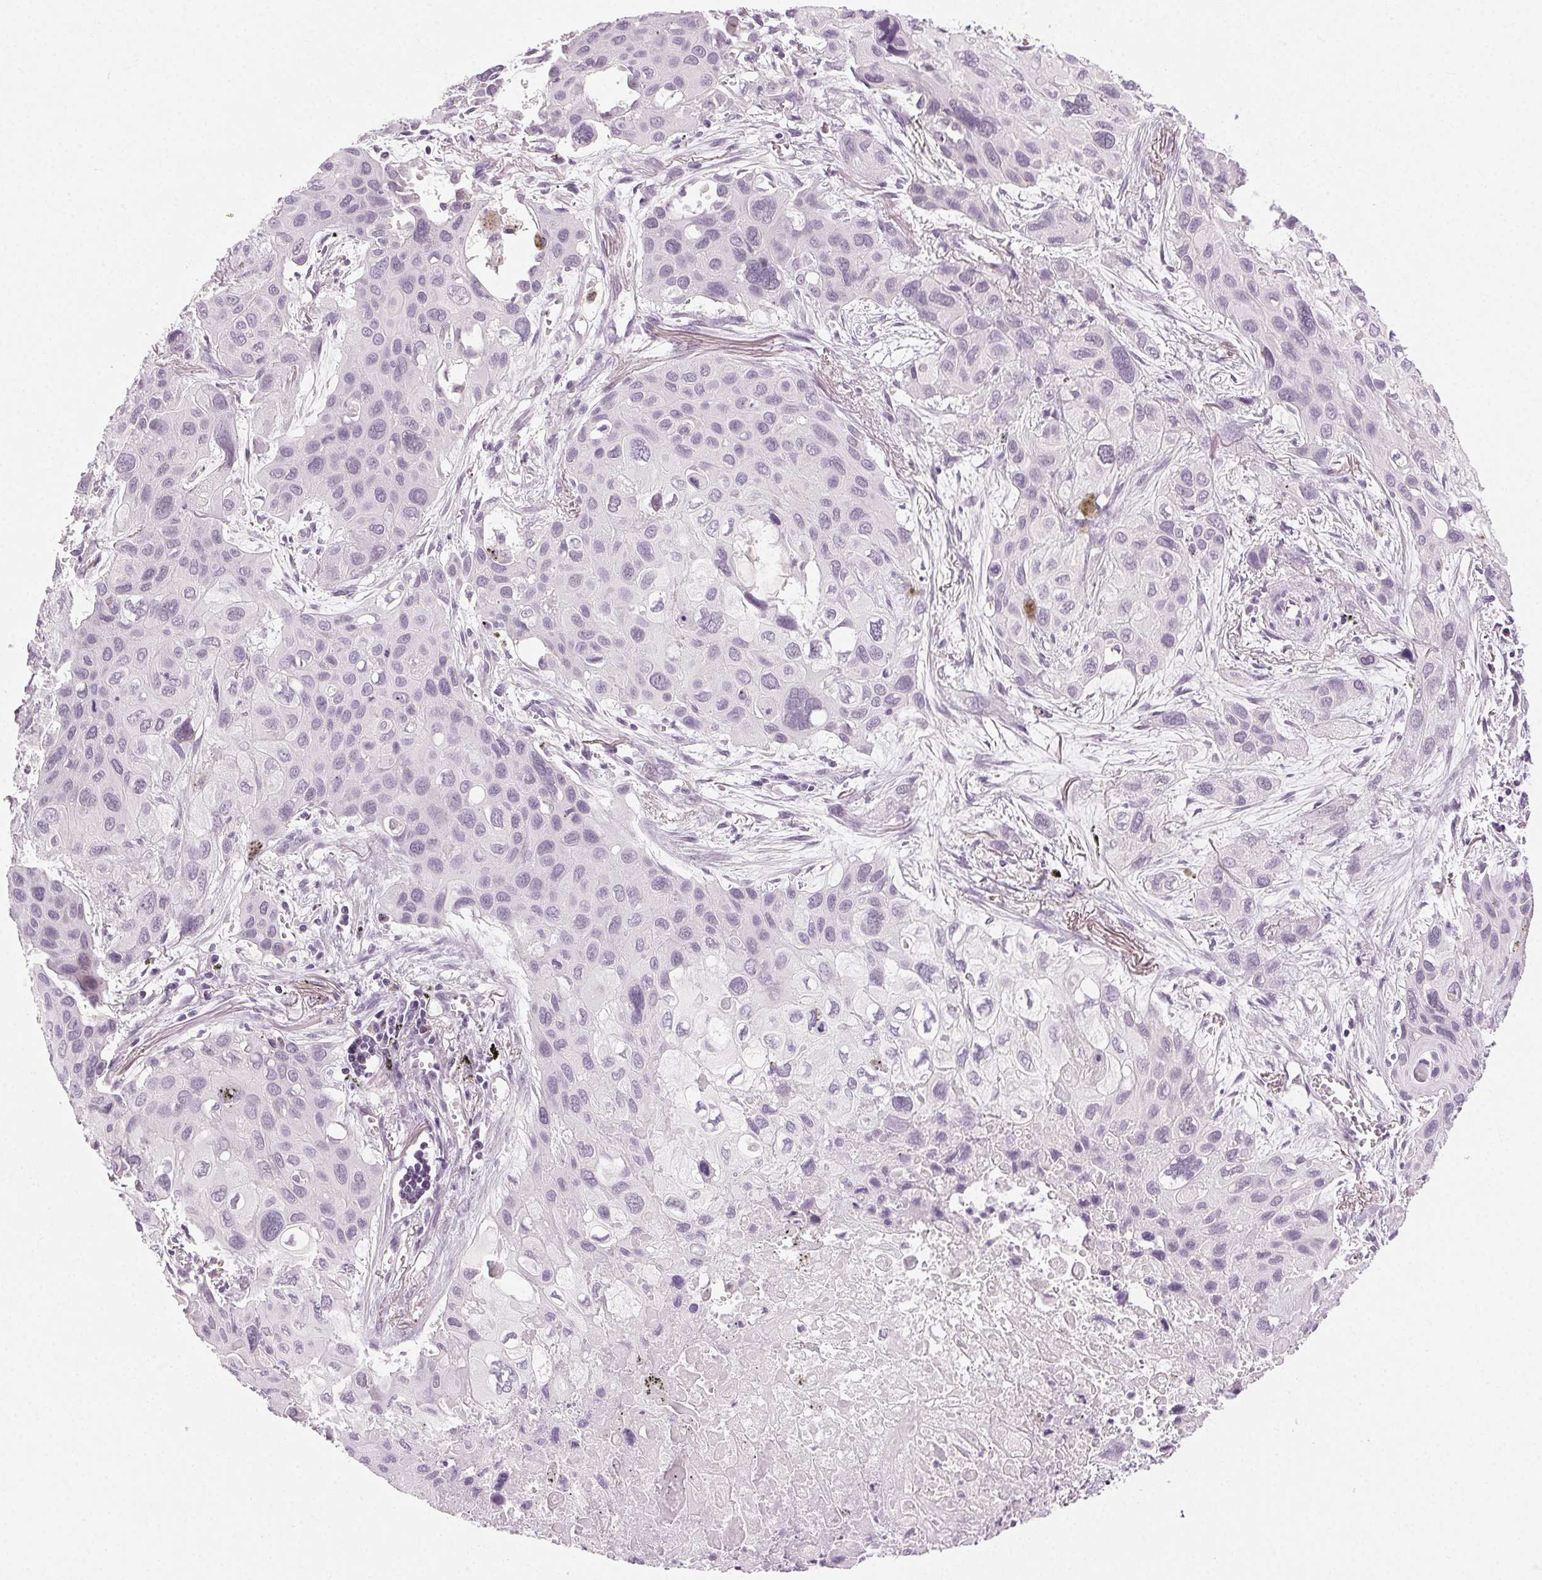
{"staining": {"intensity": "negative", "quantity": "none", "location": "none"}, "tissue": "lung cancer", "cell_type": "Tumor cells", "image_type": "cancer", "snomed": [{"axis": "morphology", "description": "Squamous cell carcinoma, NOS"}, {"axis": "morphology", "description": "Squamous cell carcinoma, metastatic, NOS"}, {"axis": "topography", "description": "Lung"}], "caption": "Histopathology image shows no significant protein expression in tumor cells of lung metastatic squamous cell carcinoma.", "gene": "HSF5", "patient": {"sex": "male", "age": 59}}